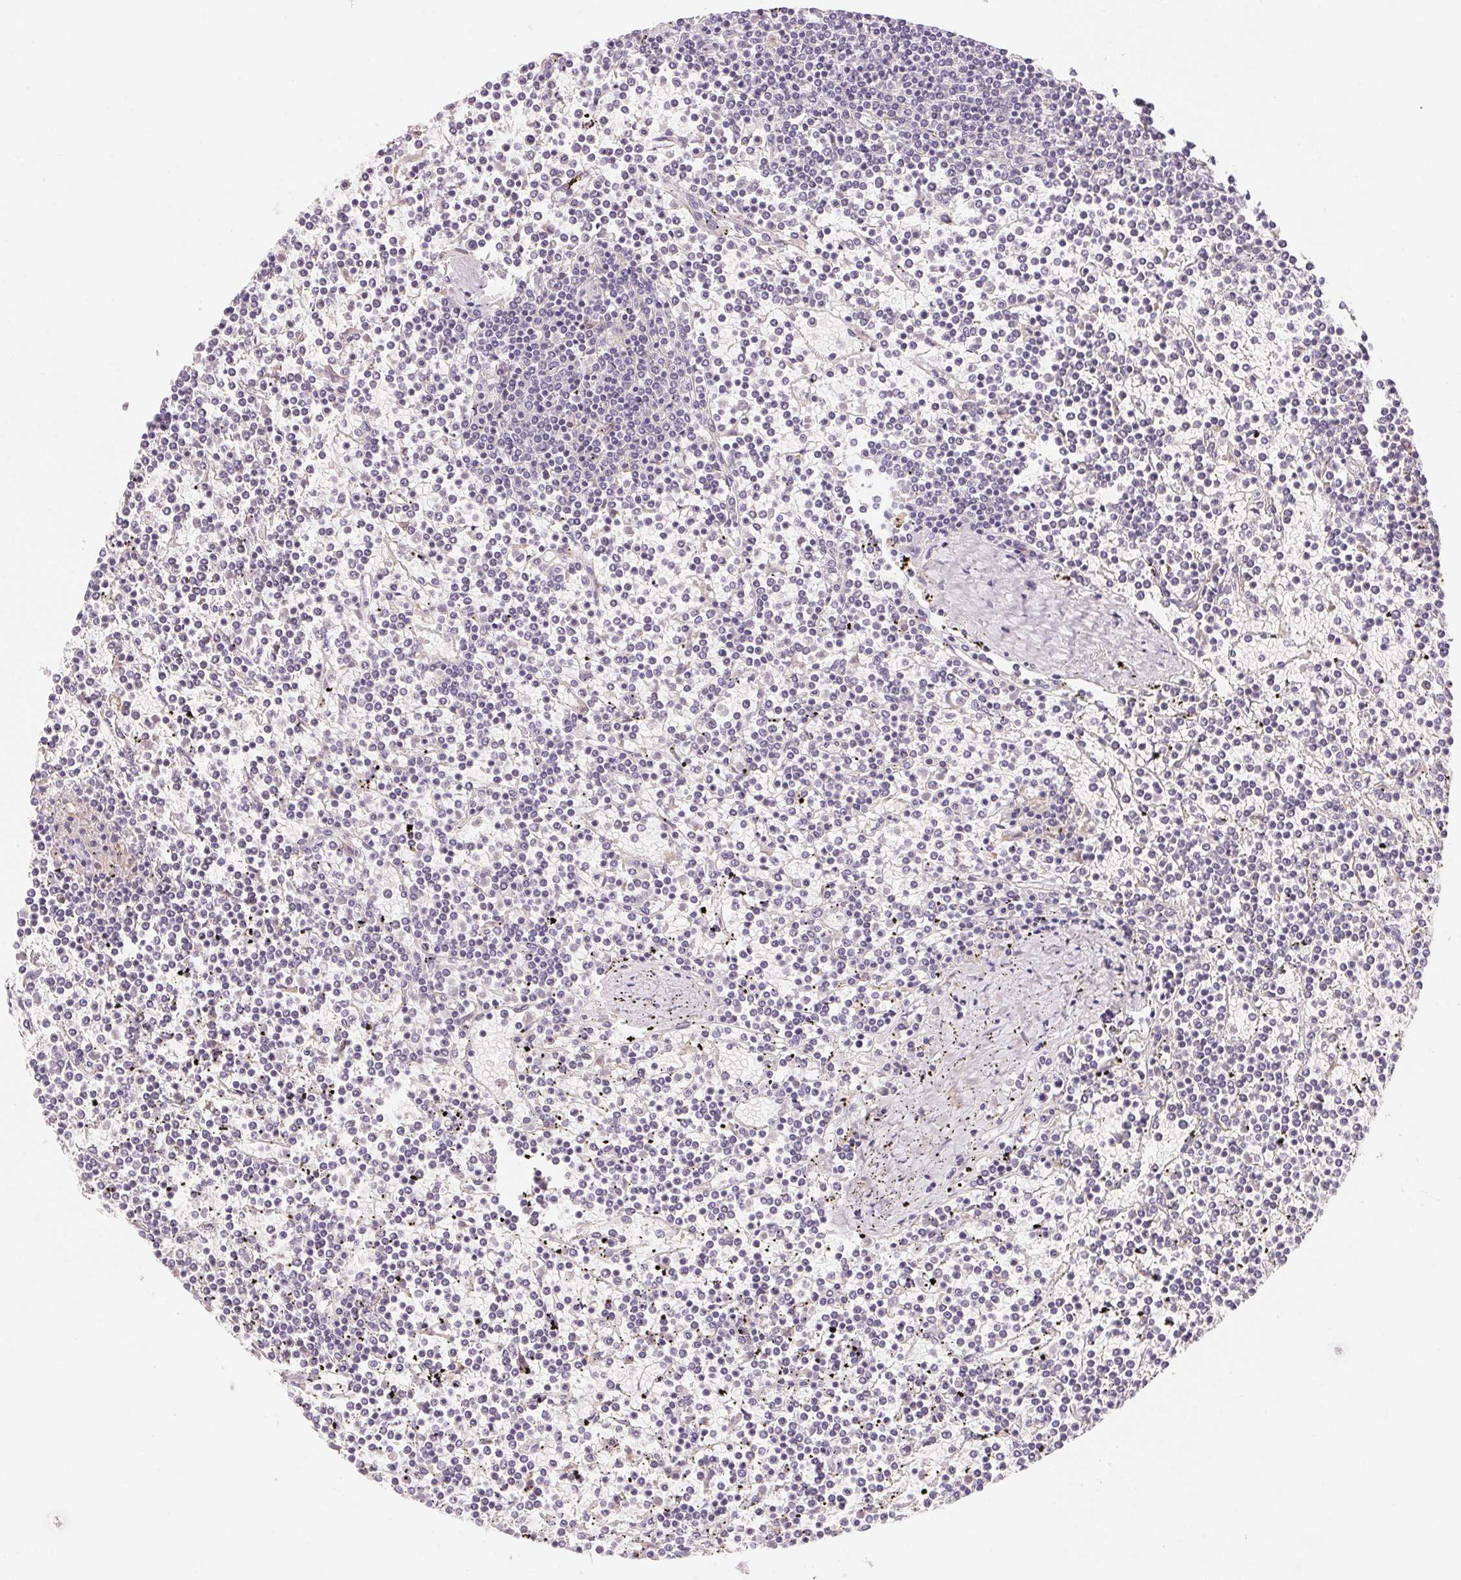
{"staining": {"intensity": "negative", "quantity": "none", "location": "none"}, "tissue": "lymphoma", "cell_type": "Tumor cells", "image_type": "cancer", "snomed": [{"axis": "morphology", "description": "Malignant lymphoma, non-Hodgkin's type, Low grade"}, {"axis": "topography", "description": "Spleen"}], "caption": "High power microscopy image of an IHC image of lymphoma, revealing no significant expression in tumor cells.", "gene": "MCOLN3", "patient": {"sex": "female", "age": 19}}